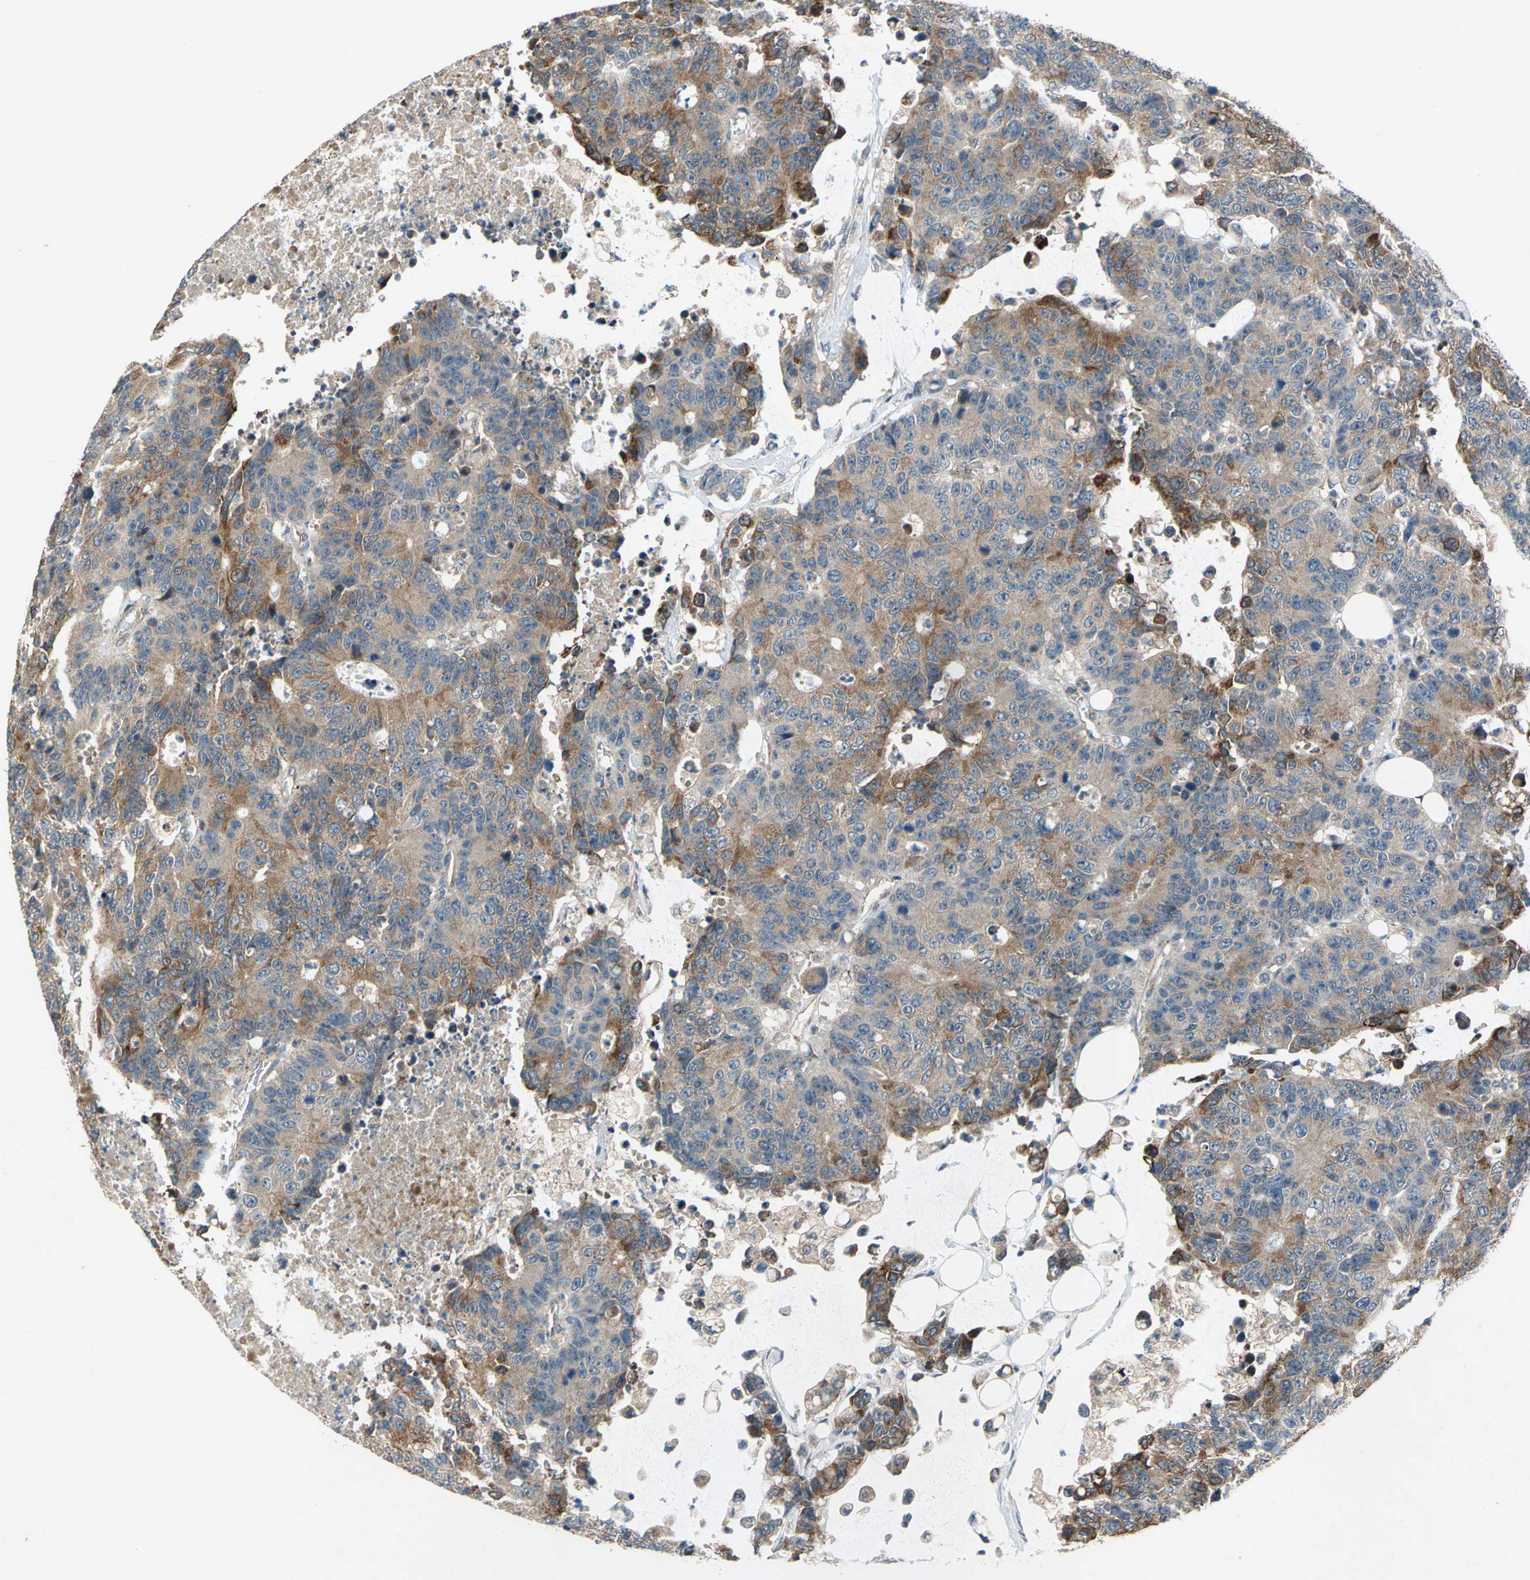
{"staining": {"intensity": "moderate", "quantity": "25%-75%", "location": "cytoplasmic/membranous"}, "tissue": "colorectal cancer", "cell_type": "Tumor cells", "image_type": "cancer", "snomed": [{"axis": "morphology", "description": "Adenocarcinoma, NOS"}, {"axis": "topography", "description": "Colon"}], "caption": "This image exhibits adenocarcinoma (colorectal) stained with immunohistochemistry to label a protein in brown. The cytoplasmic/membranous of tumor cells show moderate positivity for the protein. Nuclei are counter-stained blue.", "gene": "EMCN", "patient": {"sex": "female", "age": 86}}